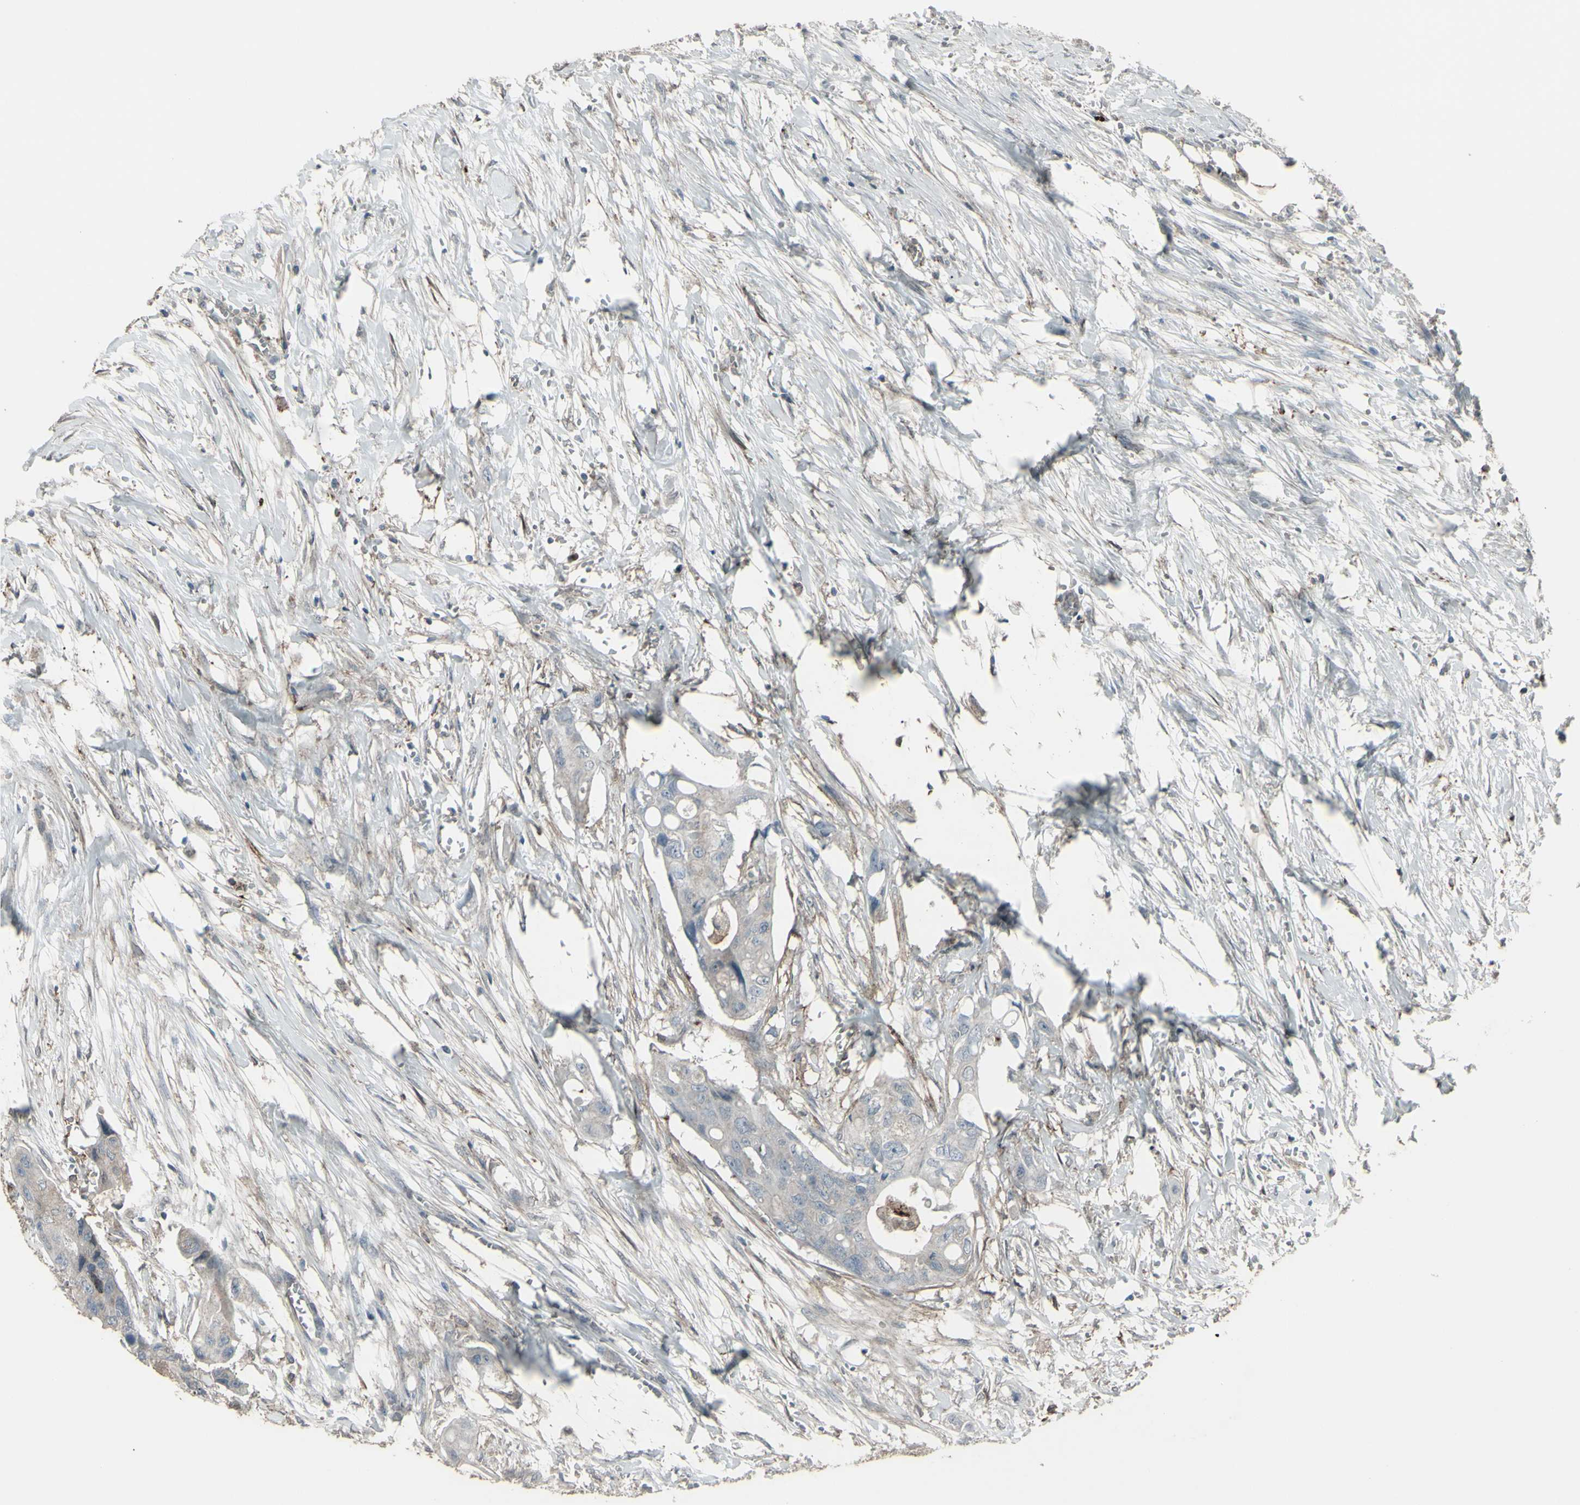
{"staining": {"intensity": "negative", "quantity": "none", "location": "none"}, "tissue": "colorectal cancer", "cell_type": "Tumor cells", "image_type": "cancer", "snomed": [{"axis": "morphology", "description": "Adenocarcinoma, NOS"}, {"axis": "topography", "description": "Colon"}], "caption": "The photomicrograph demonstrates no significant staining in tumor cells of colorectal cancer (adenocarcinoma).", "gene": "SMO", "patient": {"sex": "female", "age": 57}}